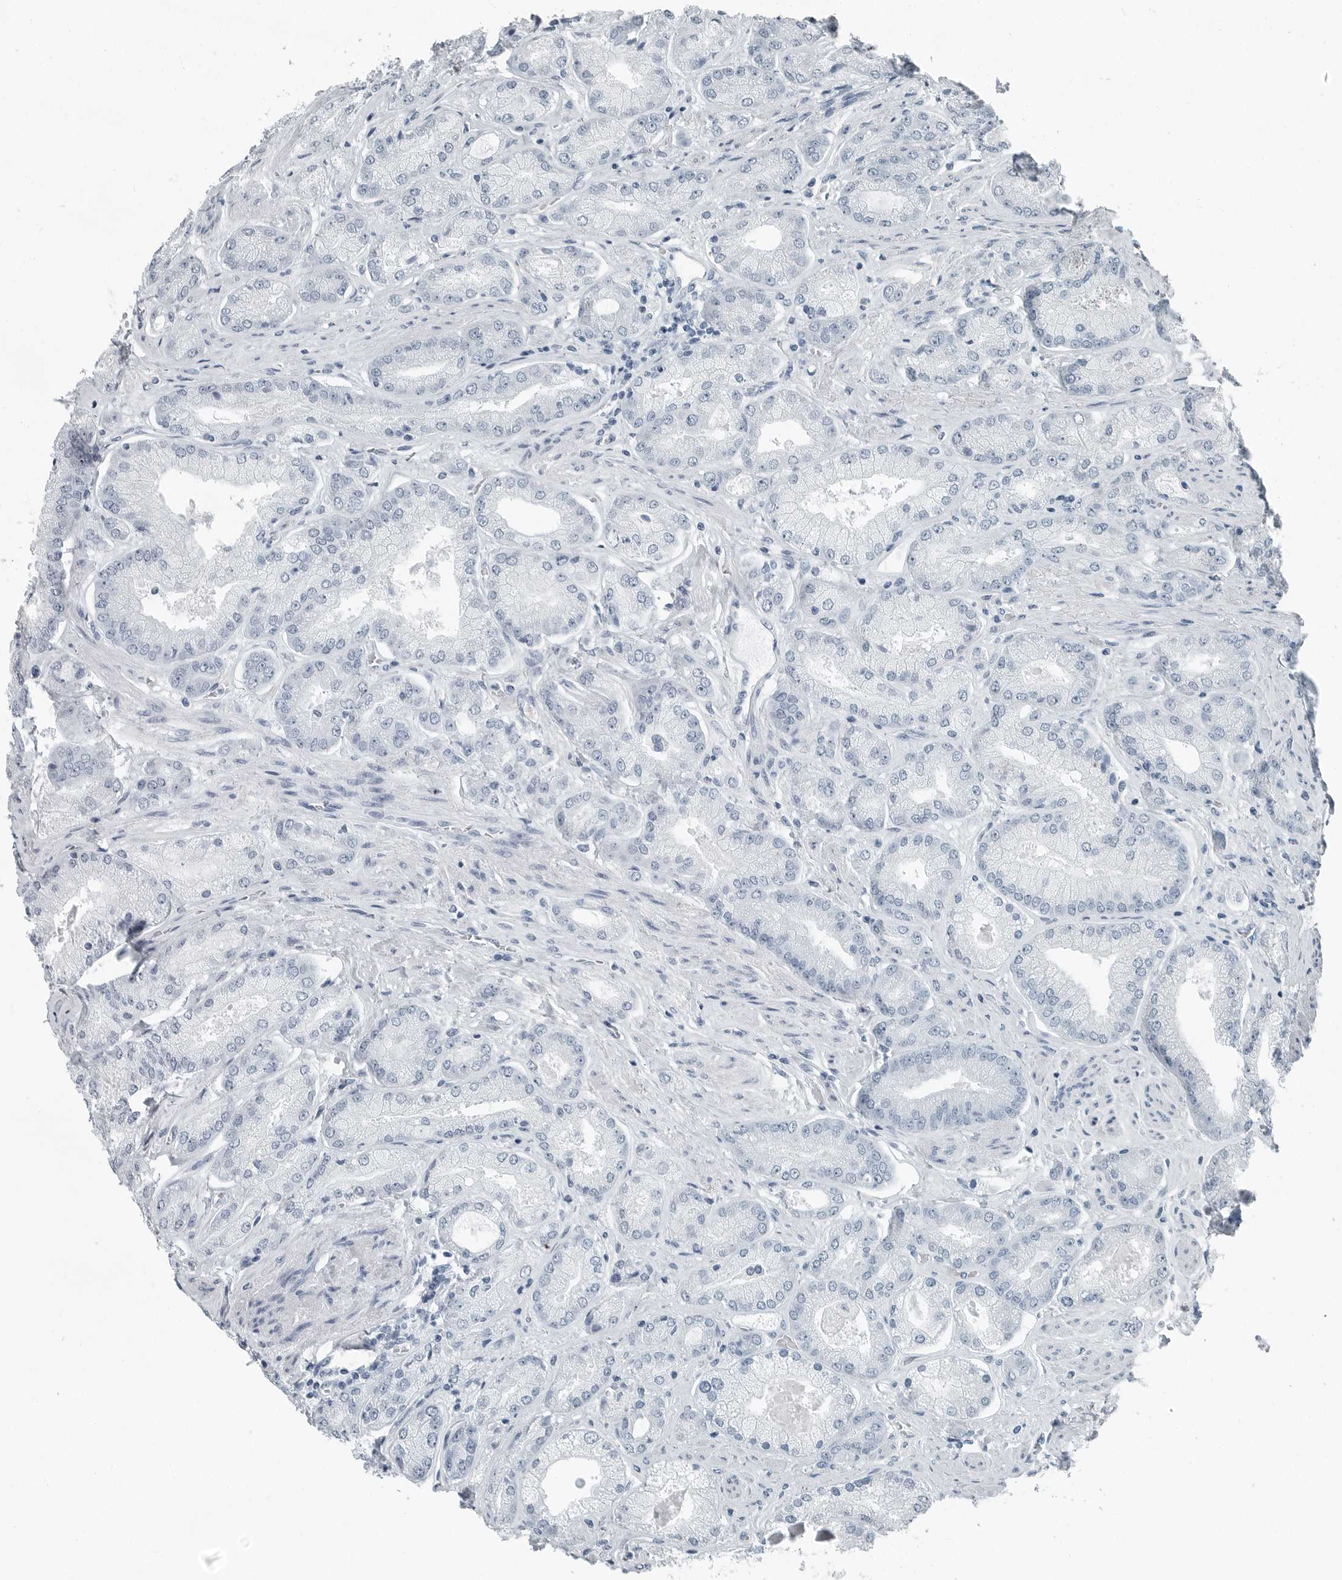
{"staining": {"intensity": "negative", "quantity": "none", "location": "none"}, "tissue": "prostate cancer", "cell_type": "Tumor cells", "image_type": "cancer", "snomed": [{"axis": "morphology", "description": "Adenocarcinoma, High grade"}, {"axis": "topography", "description": "Prostate"}], "caption": "Immunohistochemistry (IHC) histopathology image of human prostate adenocarcinoma (high-grade) stained for a protein (brown), which displays no expression in tumor cells. Brightfield microscopy of immunohistochemistry (IHC) stained with DAB (brown) and hematoxylin (blue), captured at high magnification.", "gene": "ZPBP2", "patient": {"sex": "male", "age": 58}}